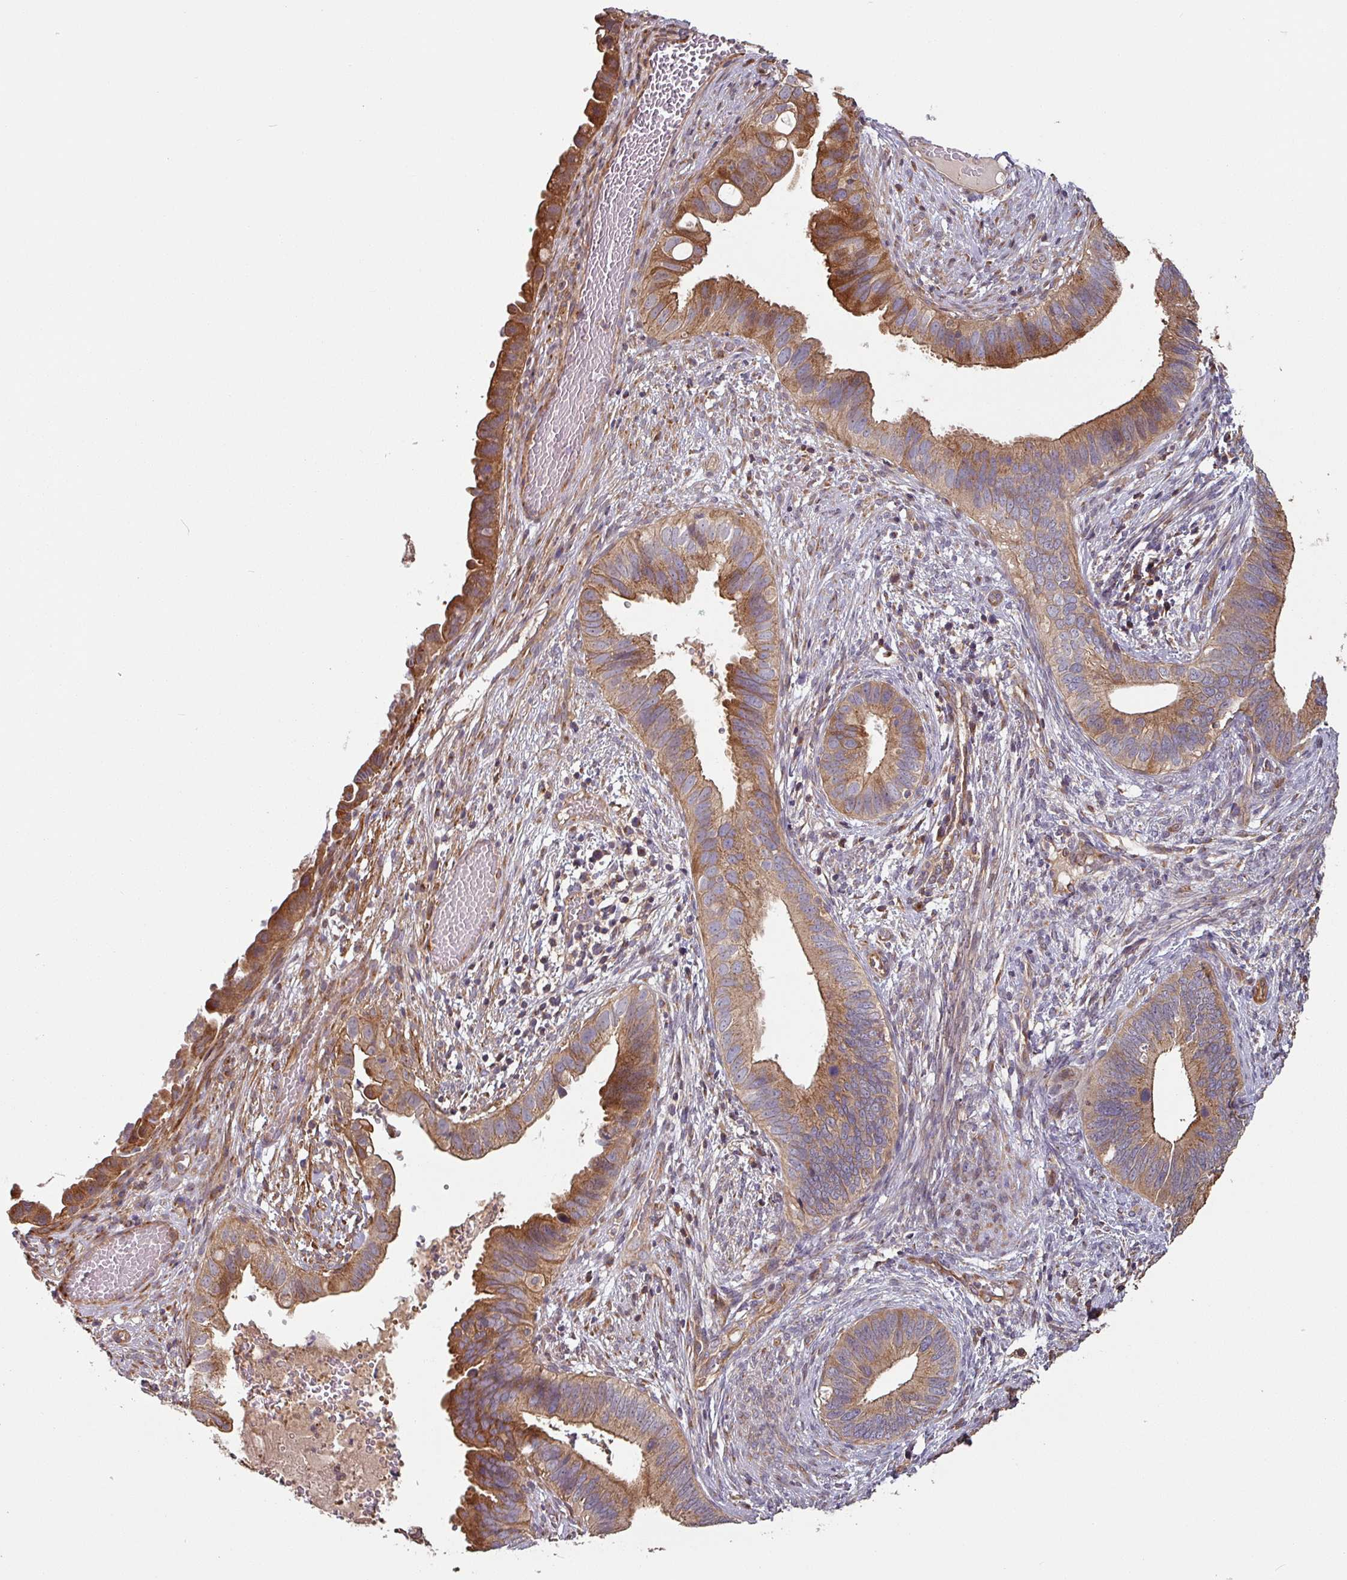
{"staining": {"intensity": "moderate", "quantity": ">75%", "location": "cytoplasmic/membranous"}, "tissue": "cervical cancer", "cell_type": "Tumor cells", "image_type": "cancer", "snomed": [{"axis": "morphology", "description": "Adenocarcinoma, NOS"}, {"axis": "topography", "description": "Cervix"}], "caption": "Cervical adenocarcinoma tissue reveals moderate cytoplasmic/membranous expression in approximately >75% of tumor cells (DAB (3,3'-diaminobenzidine) IHC with brightfield microscopy, high magnification).", "gene": "SIK1", "patient": {"sex": "female", "age": 42}}